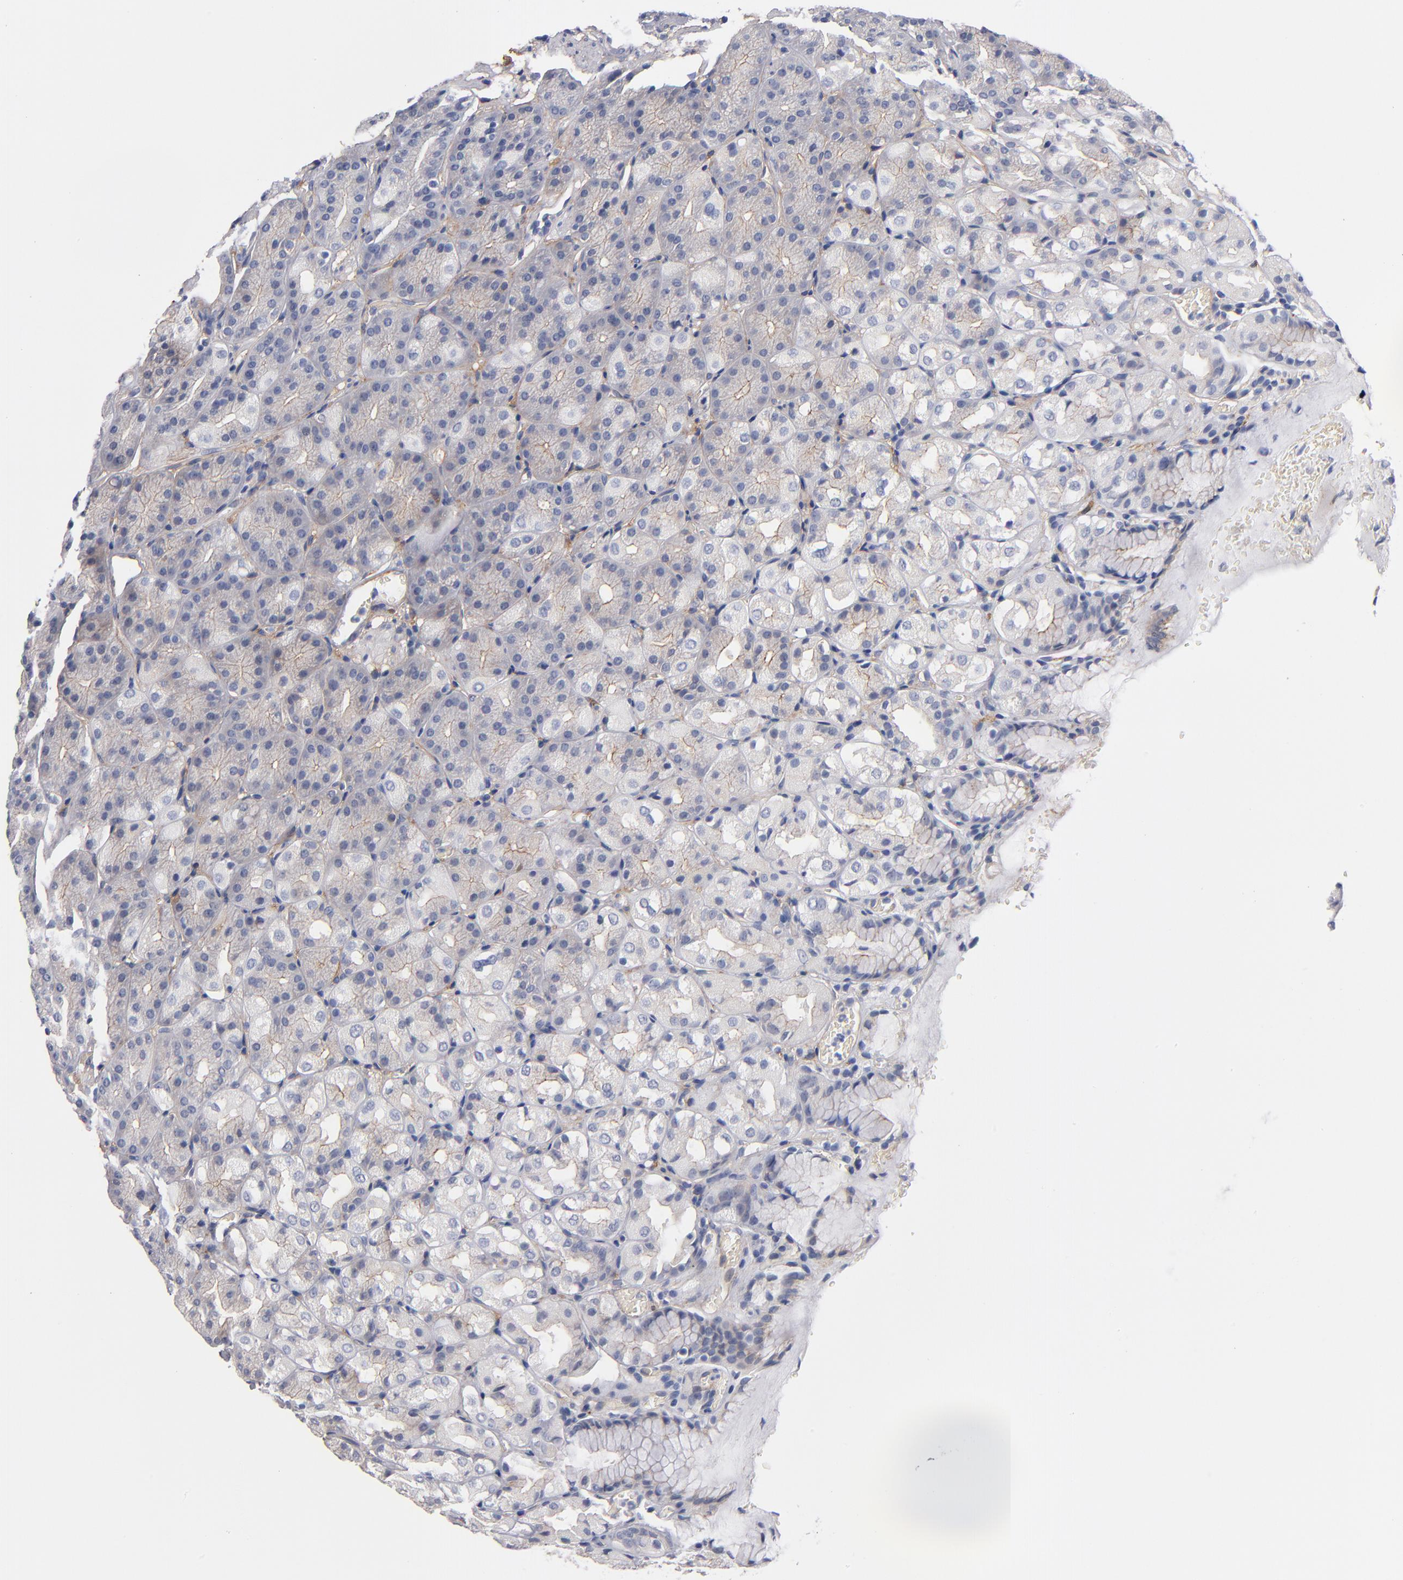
{"staining": {"intensity": "weak", "quantity": "<25%", "location": "cytoplasmic/membranous"}, "tissue": "stomach", "cell_type": "Glandular cells", "image_type": "normal", "snomed": [{"axis": "morphology", "description": "Normal tissue, NOS"}, {"axis": "topography", "description": "Stomach, upper"}], "caption": "Protein analysis of unremarkable stomach exhibits no significant expression in glandular cells.", "gene": "PLSCR4", "patient": {"sex": "female", "age": 81}}